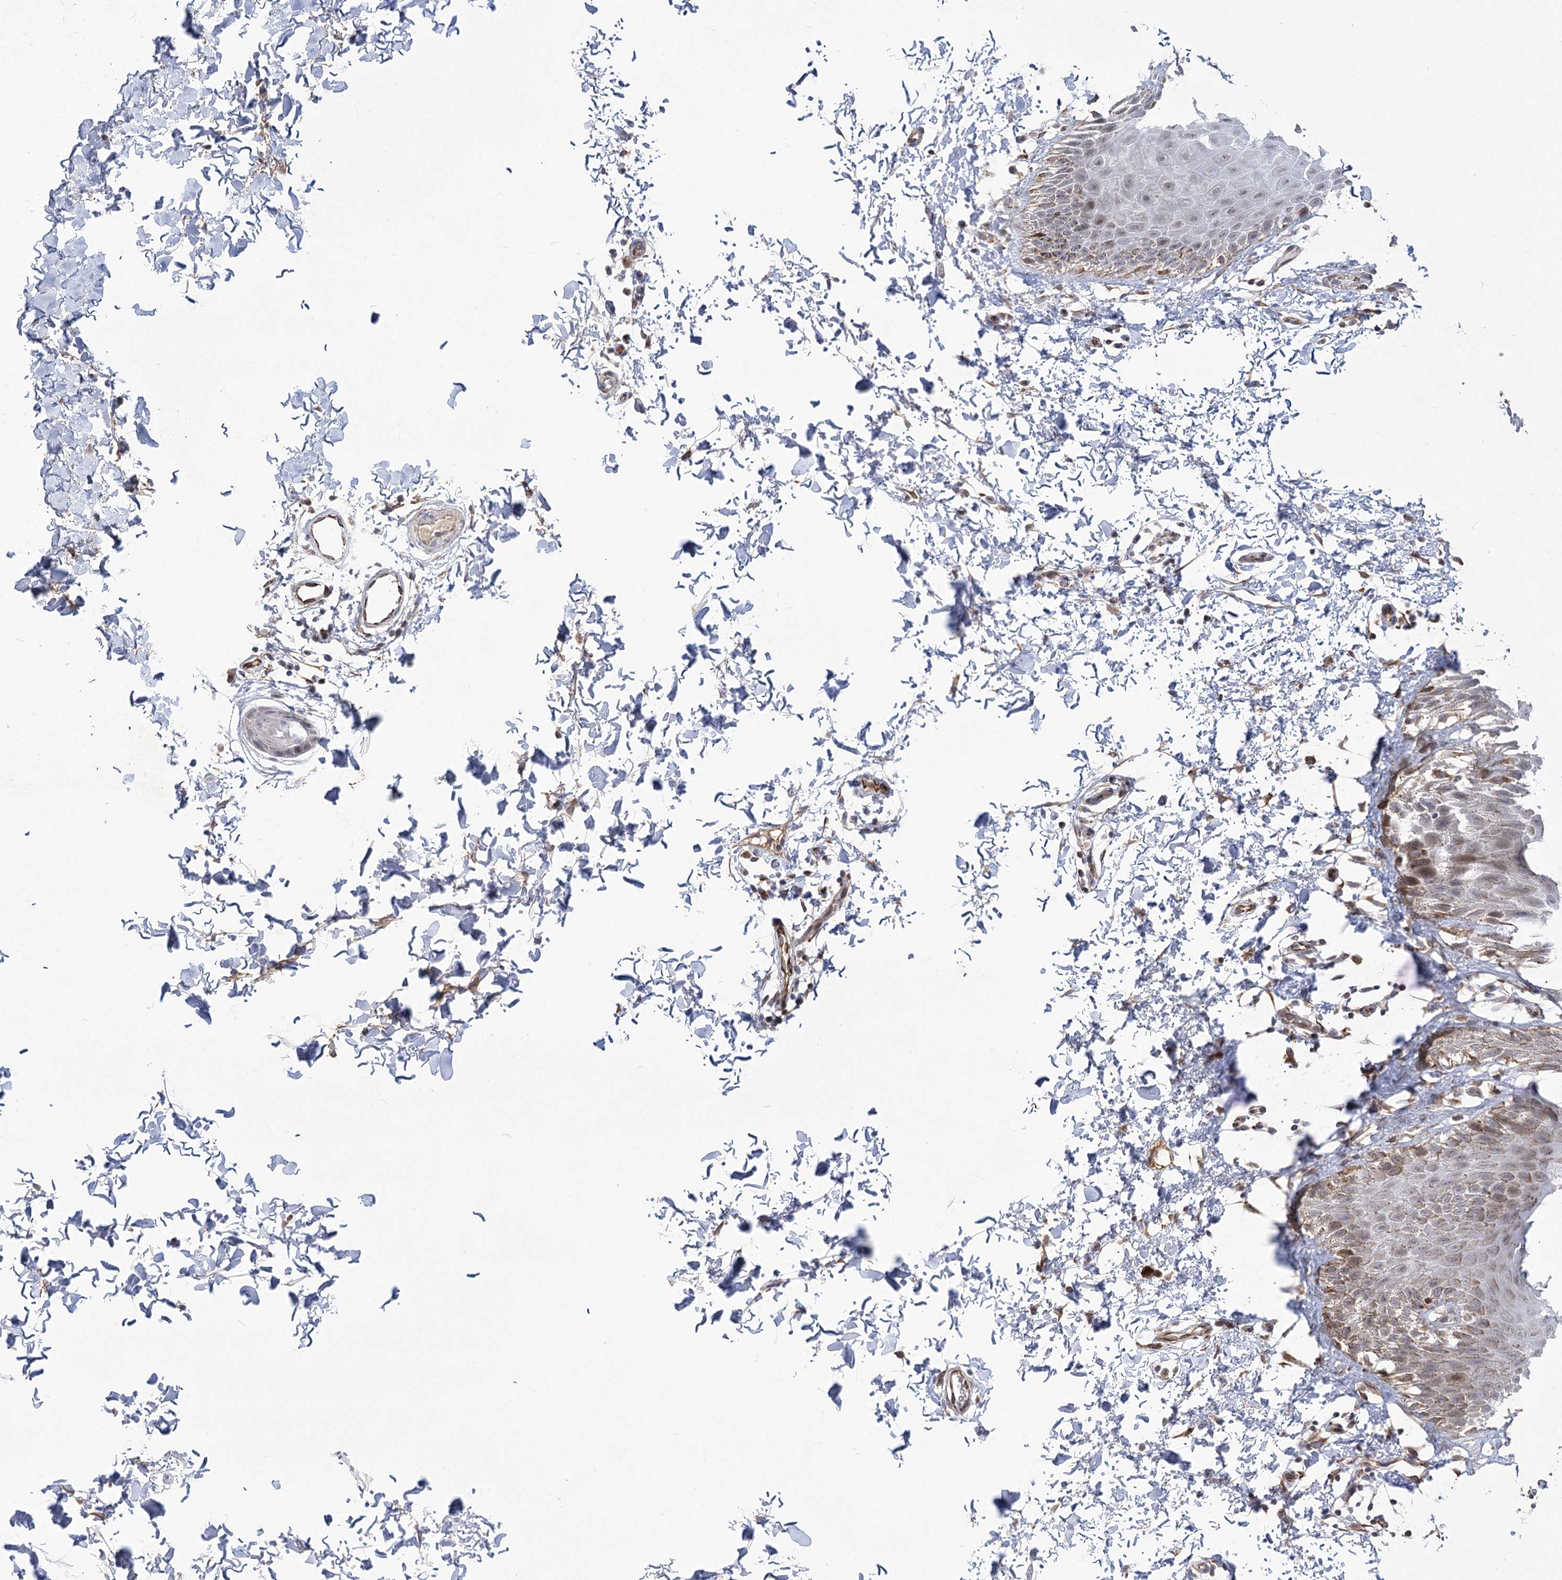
{"staining": {"intensity": "weak", "quantity": "25%-75%", "location": "cytoplasmic/membranous"}, "tissue": "skin", "cell_type": "Epidermal cells", "image_type": "normal", "snomed": [{"axis": "morphology", "description": "Normal tissue, NOS"}, {"axis": "topography", "description": "Anal"}], "caption": "Immunohistochemical staining of benign human skin reveals low levels of weak cytoplasmic/membranous expression in approximately 25%-75% of epidermal cells. The staining was performed using DAB (3,3'-diaminobenzidine), with brown indicating positive protein expression. Nuclei are stained blue with hematoxylin.", "gene": "ECHDC3", "patient": {"sex": "male", "age": 44}}